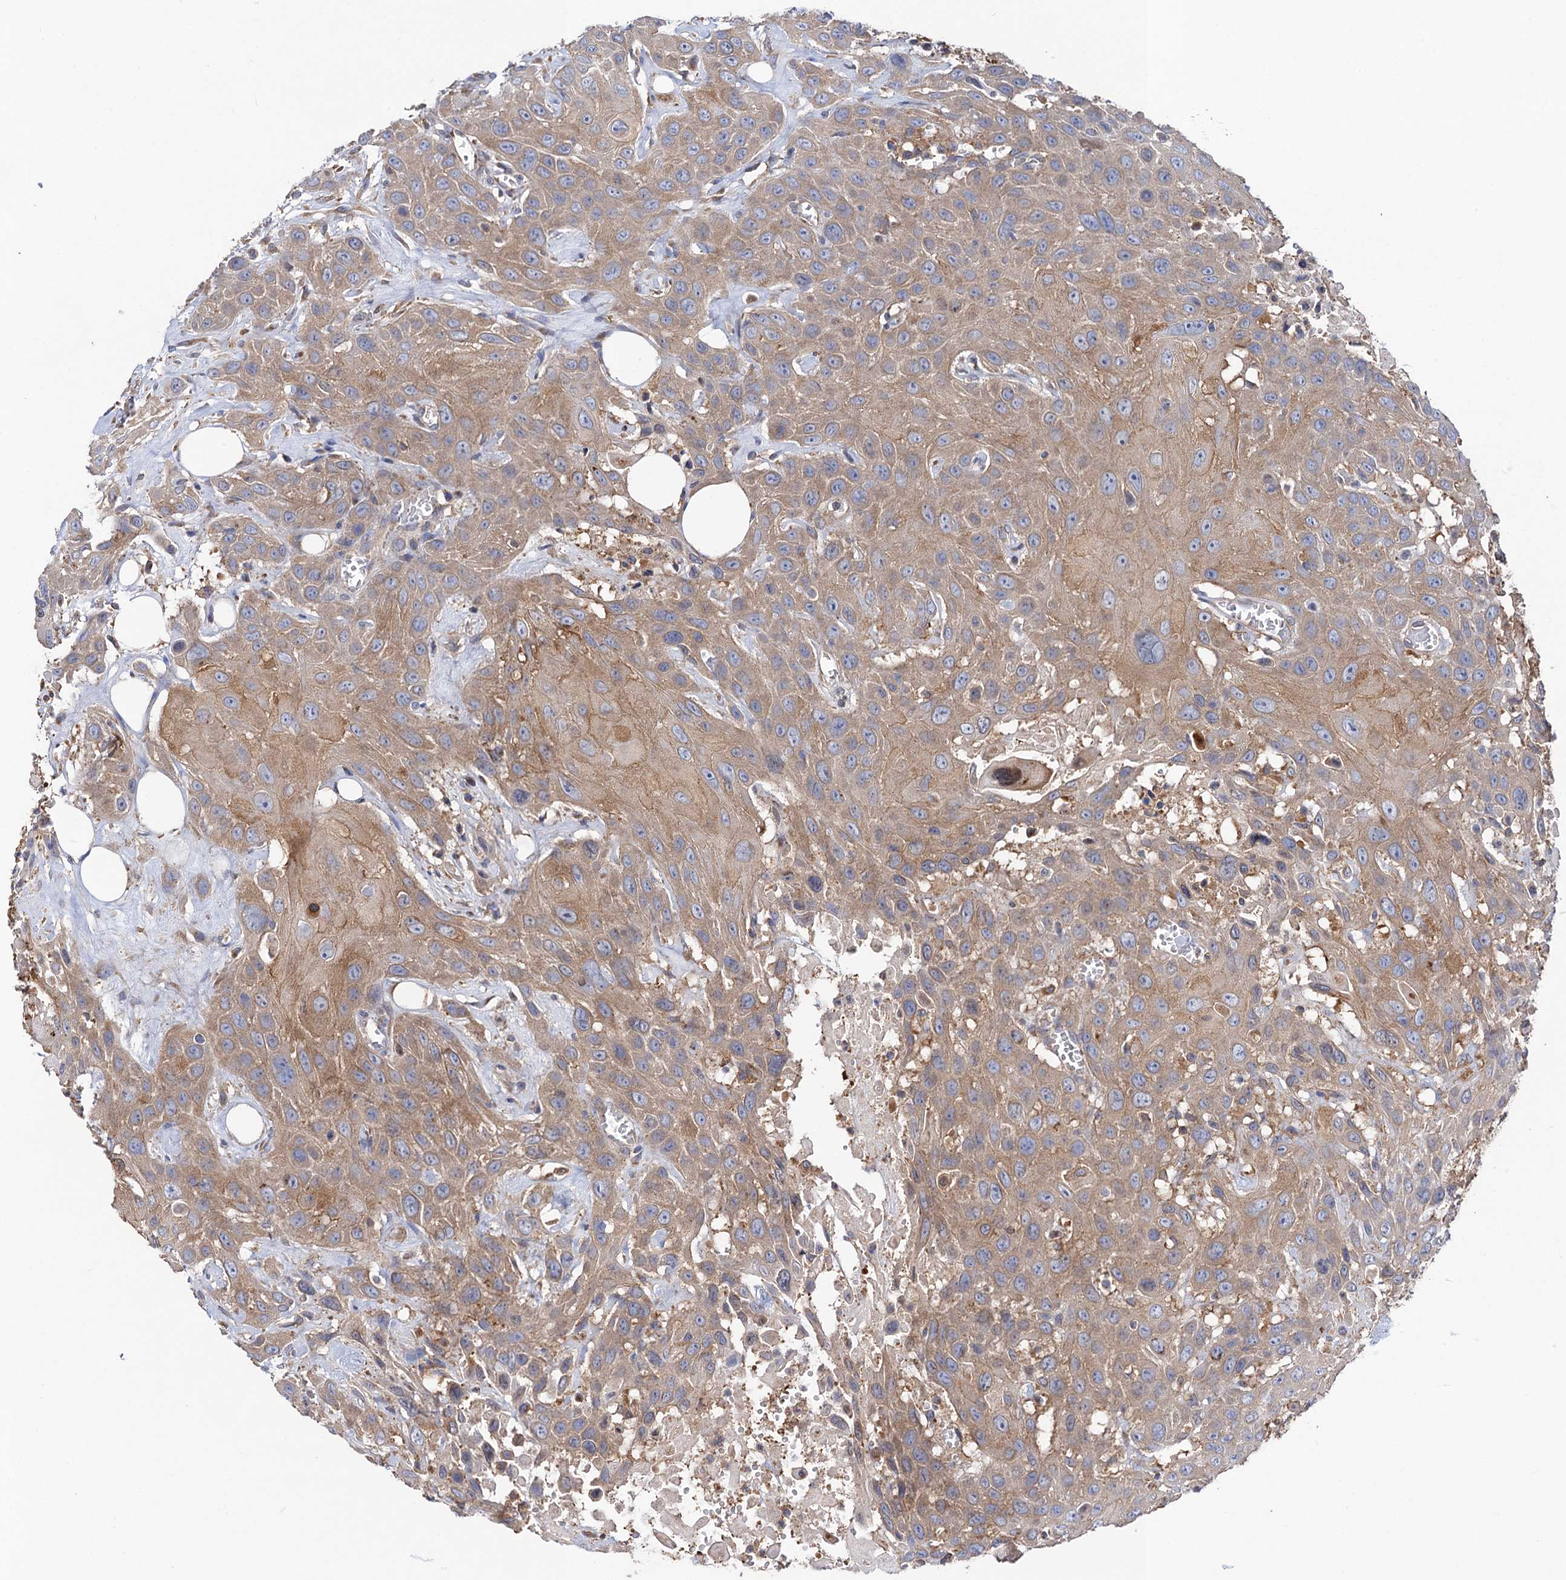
{"staining": {"intensity": "moderate", "quantity": ">75%", "location": "cytoplasmic/membranous"}, "tissue": "head and neck cancer", "cell_type": "Tumor cells", "image_type": "cancer", "snomed": [{"axis": "morphology", "description": "Squamous cell carcinoma, NOS"}, {"axis": "topography", "description": "Head-Neck"}], "caption": "Immunohistochemical staining of human head and neck cancer demonstrates medium levels of moderate cytoplasmic/membranous expression in approximately >75% of tumor cells. (IHC, brightfield microscopy, high magnification).", "gene": "DYDC1", "patient": {"sex": "male", "age": 81}}